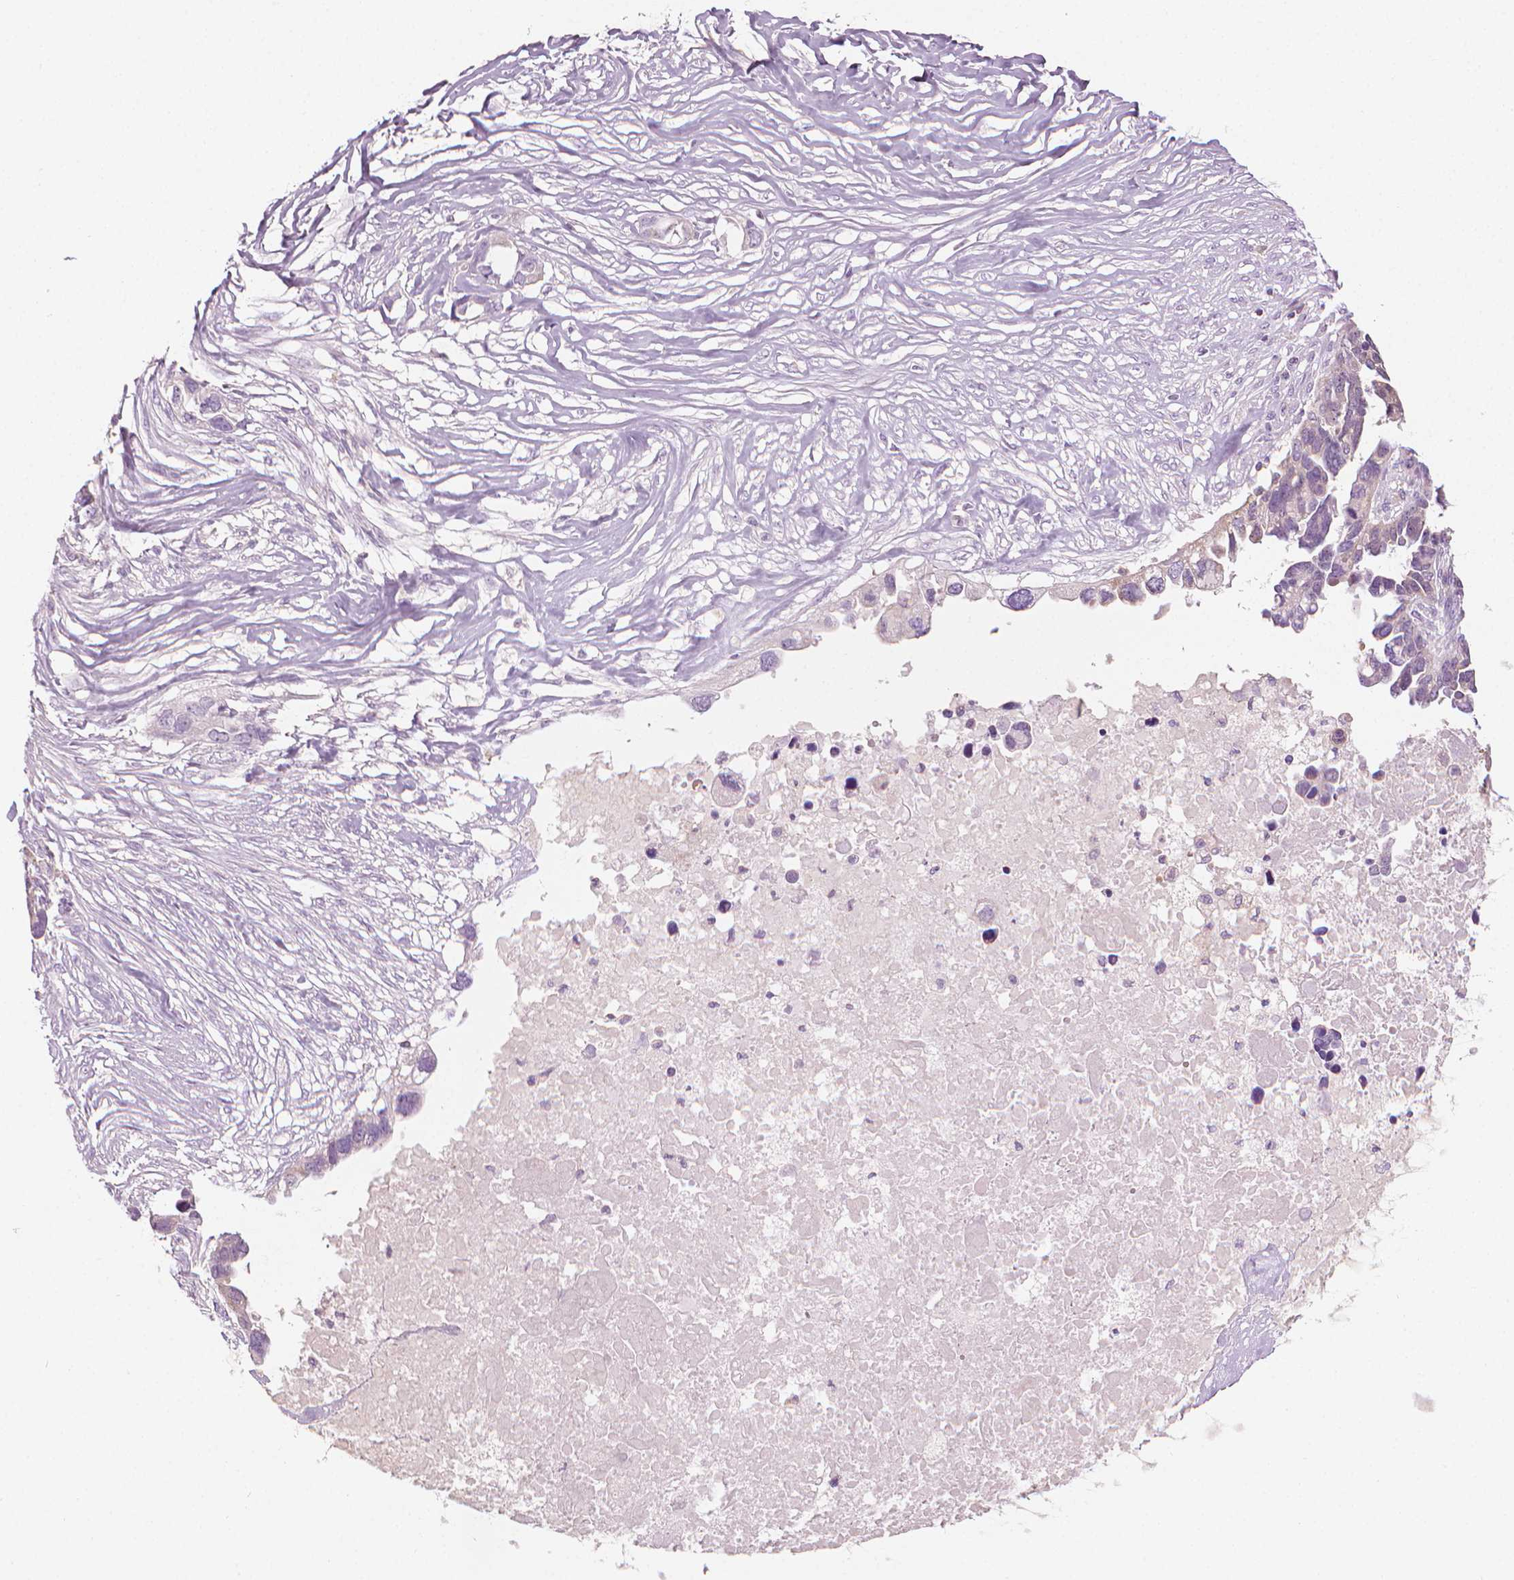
{"staining": {"intensity": "negative", "quantity": "none", "location": "none"}, "tissue": "ovarian cancer", "cell_type": "Tumor cells", "image_type": "cancer", "snomed": [{"axis": "morphology", "description": "Cystadenocarcinoma, serous, NOS"}, {"axis": "topography", "description": "Ovary"}], "caption": "Immunohistochemistry (IHC) histopathology image of neoplastic tissue: ovarian serous cystadenocarcinoma stained with DAB shows no significant protein positivity in tumor cells.", "gene": "SHMT1", "patient": {"sex": "female", "age": 54}}